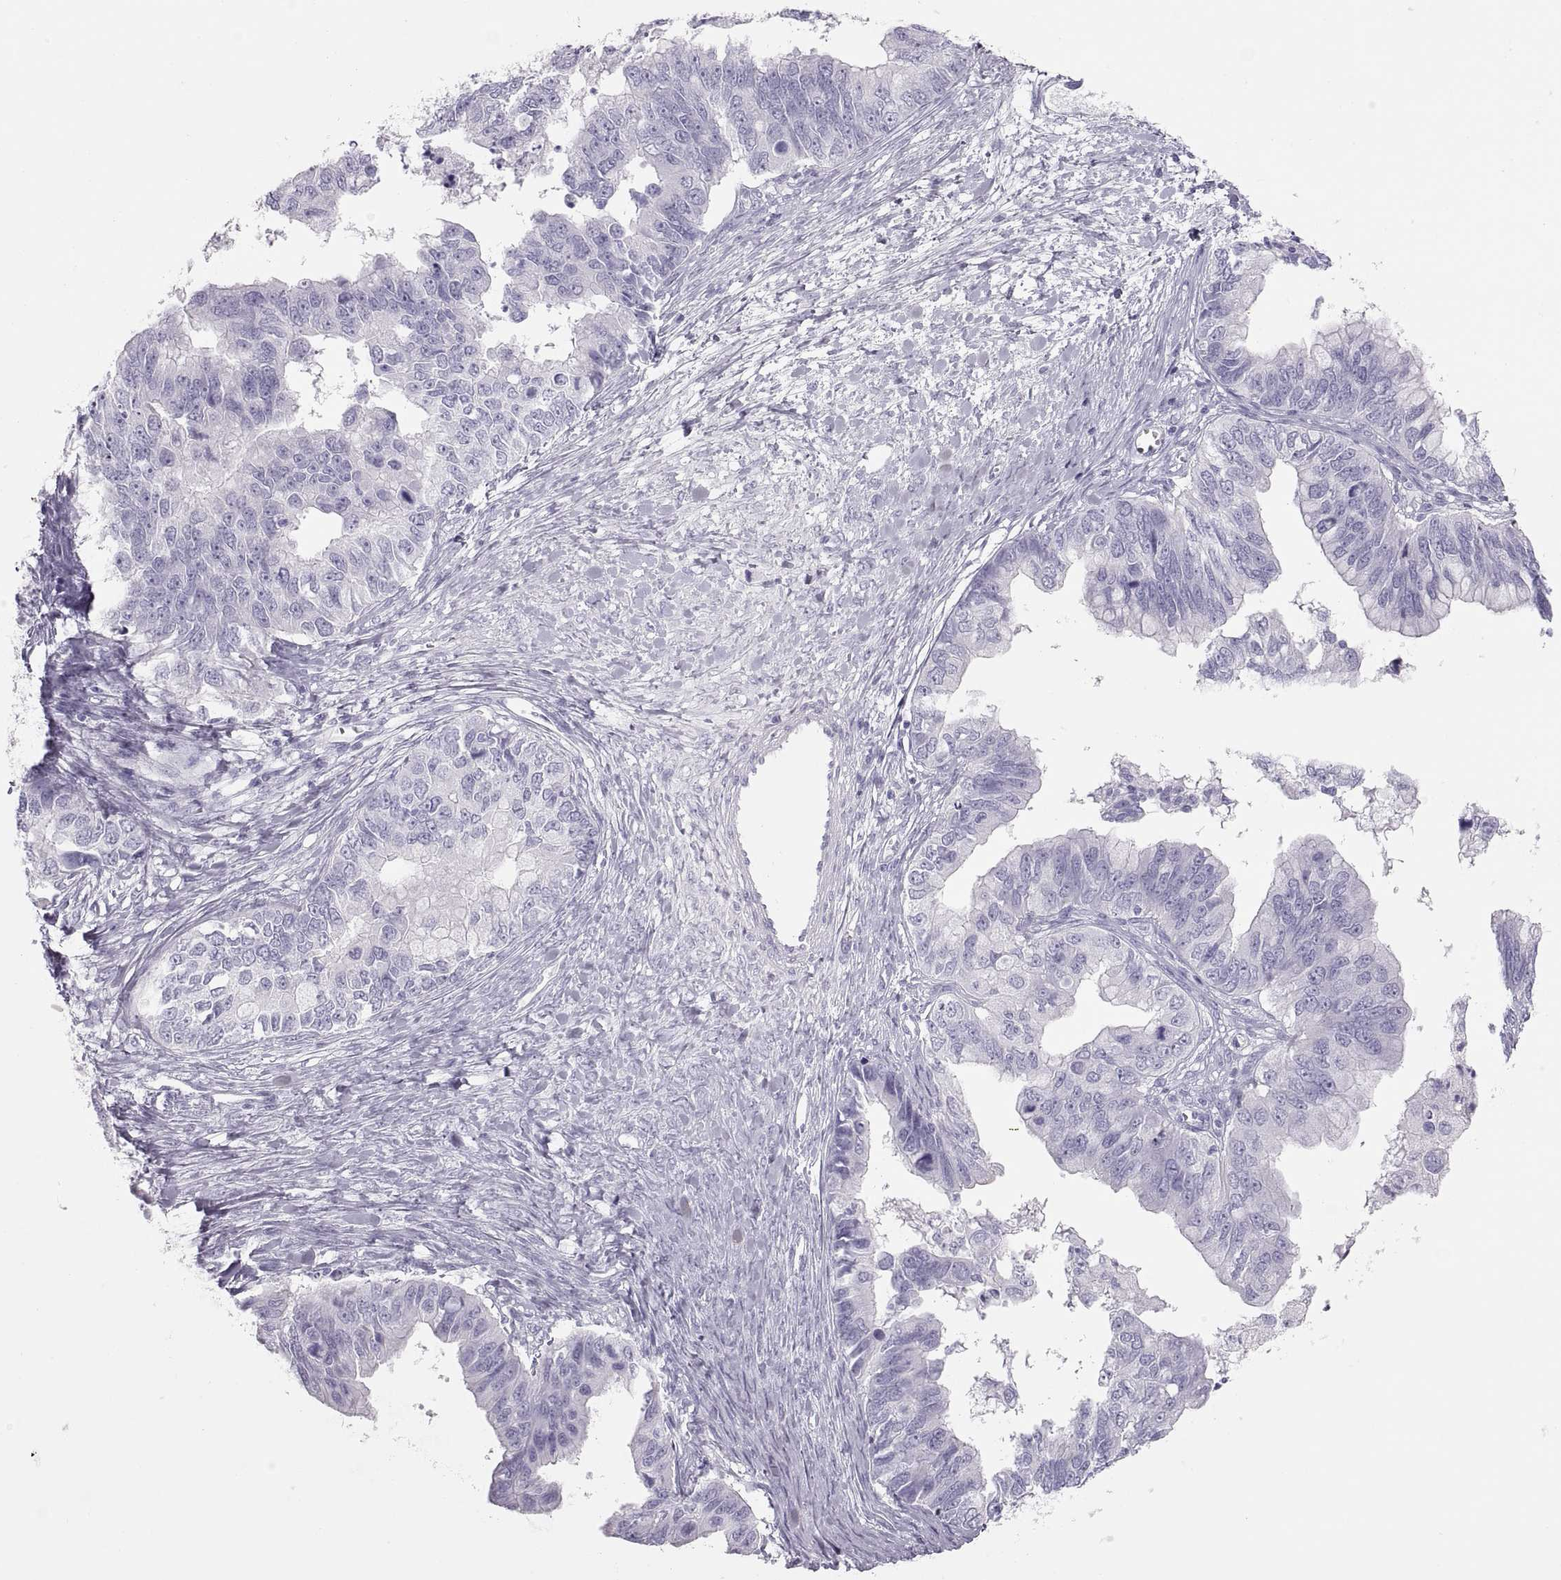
{"staining": {"intensity": "negative", "quantity": "none", "location": "none"}, "tissue": "ovarian cancer", "cell_type": "Tumor cells", "image_type": "cancer", "snomed": [{"axis": "morphology", "description": "Cystadenocarcinoma, mucinous, NOS"}, {"axis": "topography", "description": "Ovary"}], "caption": "There is no significant staining in tumor cells of ovarian cancer. (DAB immunohistochemistry (IHC), high magnification).", "gene": "SEMG1", "patient": {"sex": "female", "age": 76}}